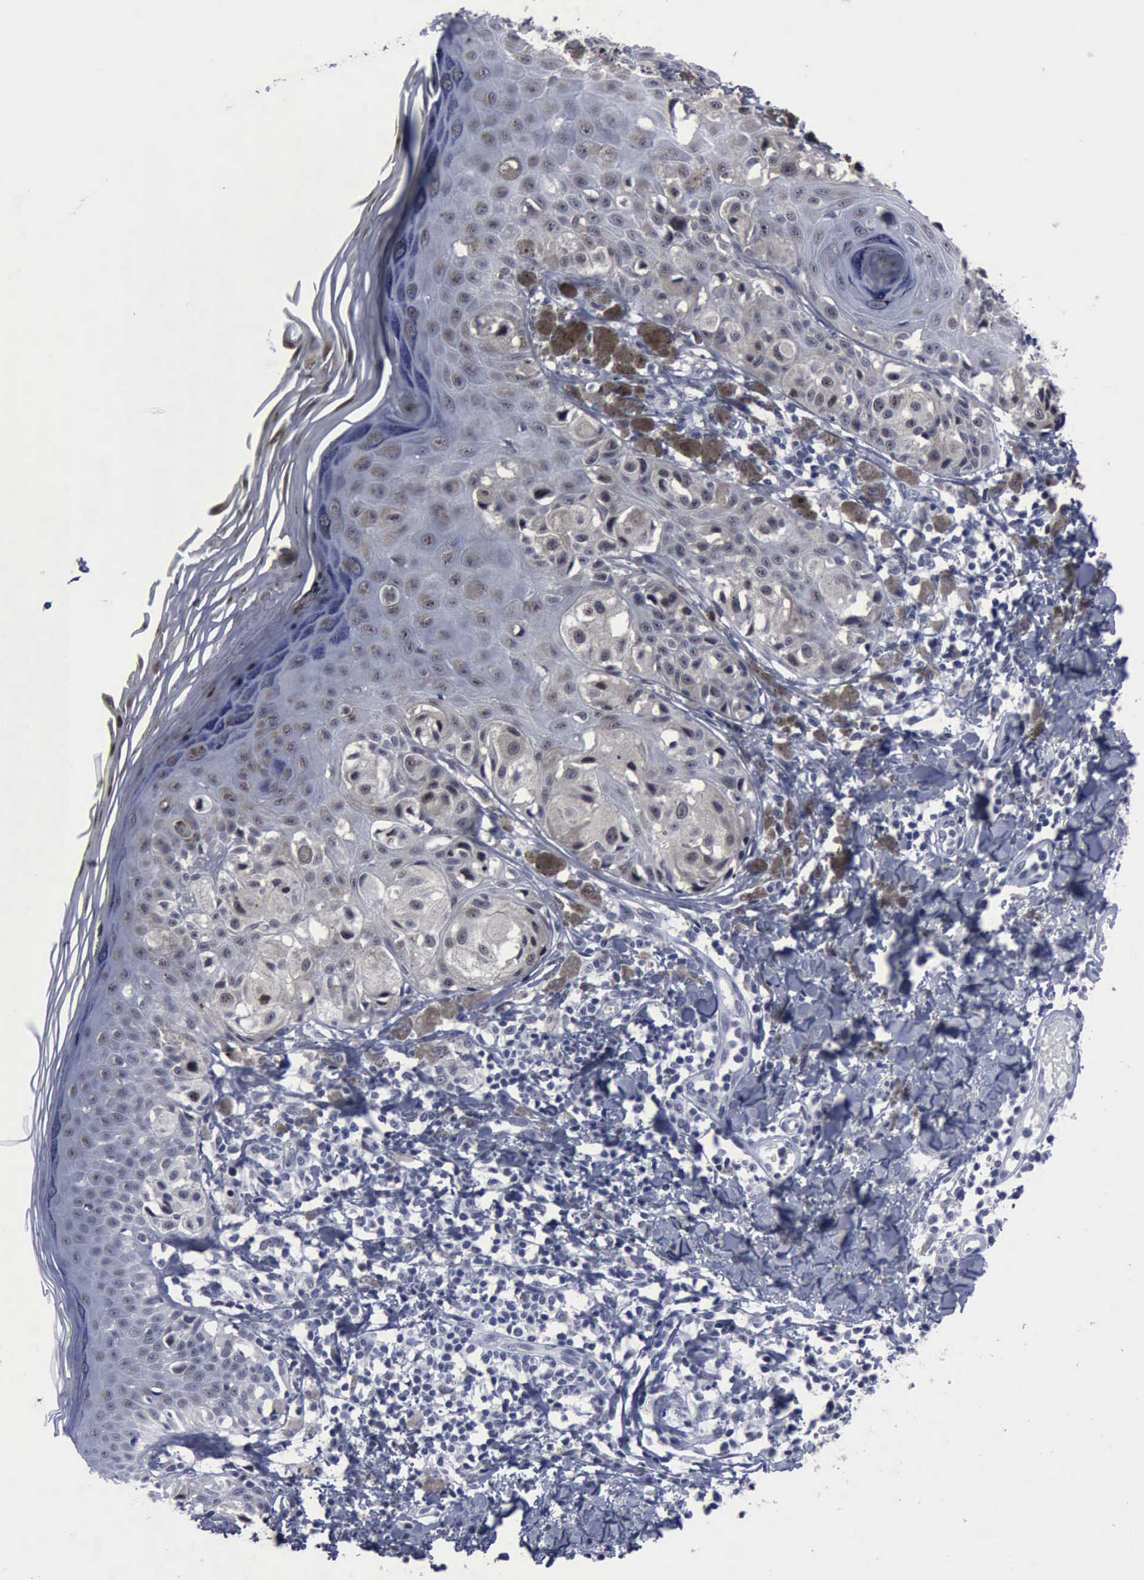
{"staining": {"intensity": "negative", "quantity": "none", "location": "none"}, "tissue": "melanoma", "cell_type": "Tumor cells", "image_type": "cancer", "snomed": [{"axis": "morphology", "description": "Malignant melanoma, NOS"}, {"axis": "topography", "description": "Skin"}], "caption": "High power microscopy histopathology image of an immunohistochemistry (IHC) photomicrograph of melanoma, revealing no significant positivity in tumor cells.", "gene": "BRD1", "patient": {"sex": "female", "age": 55}}